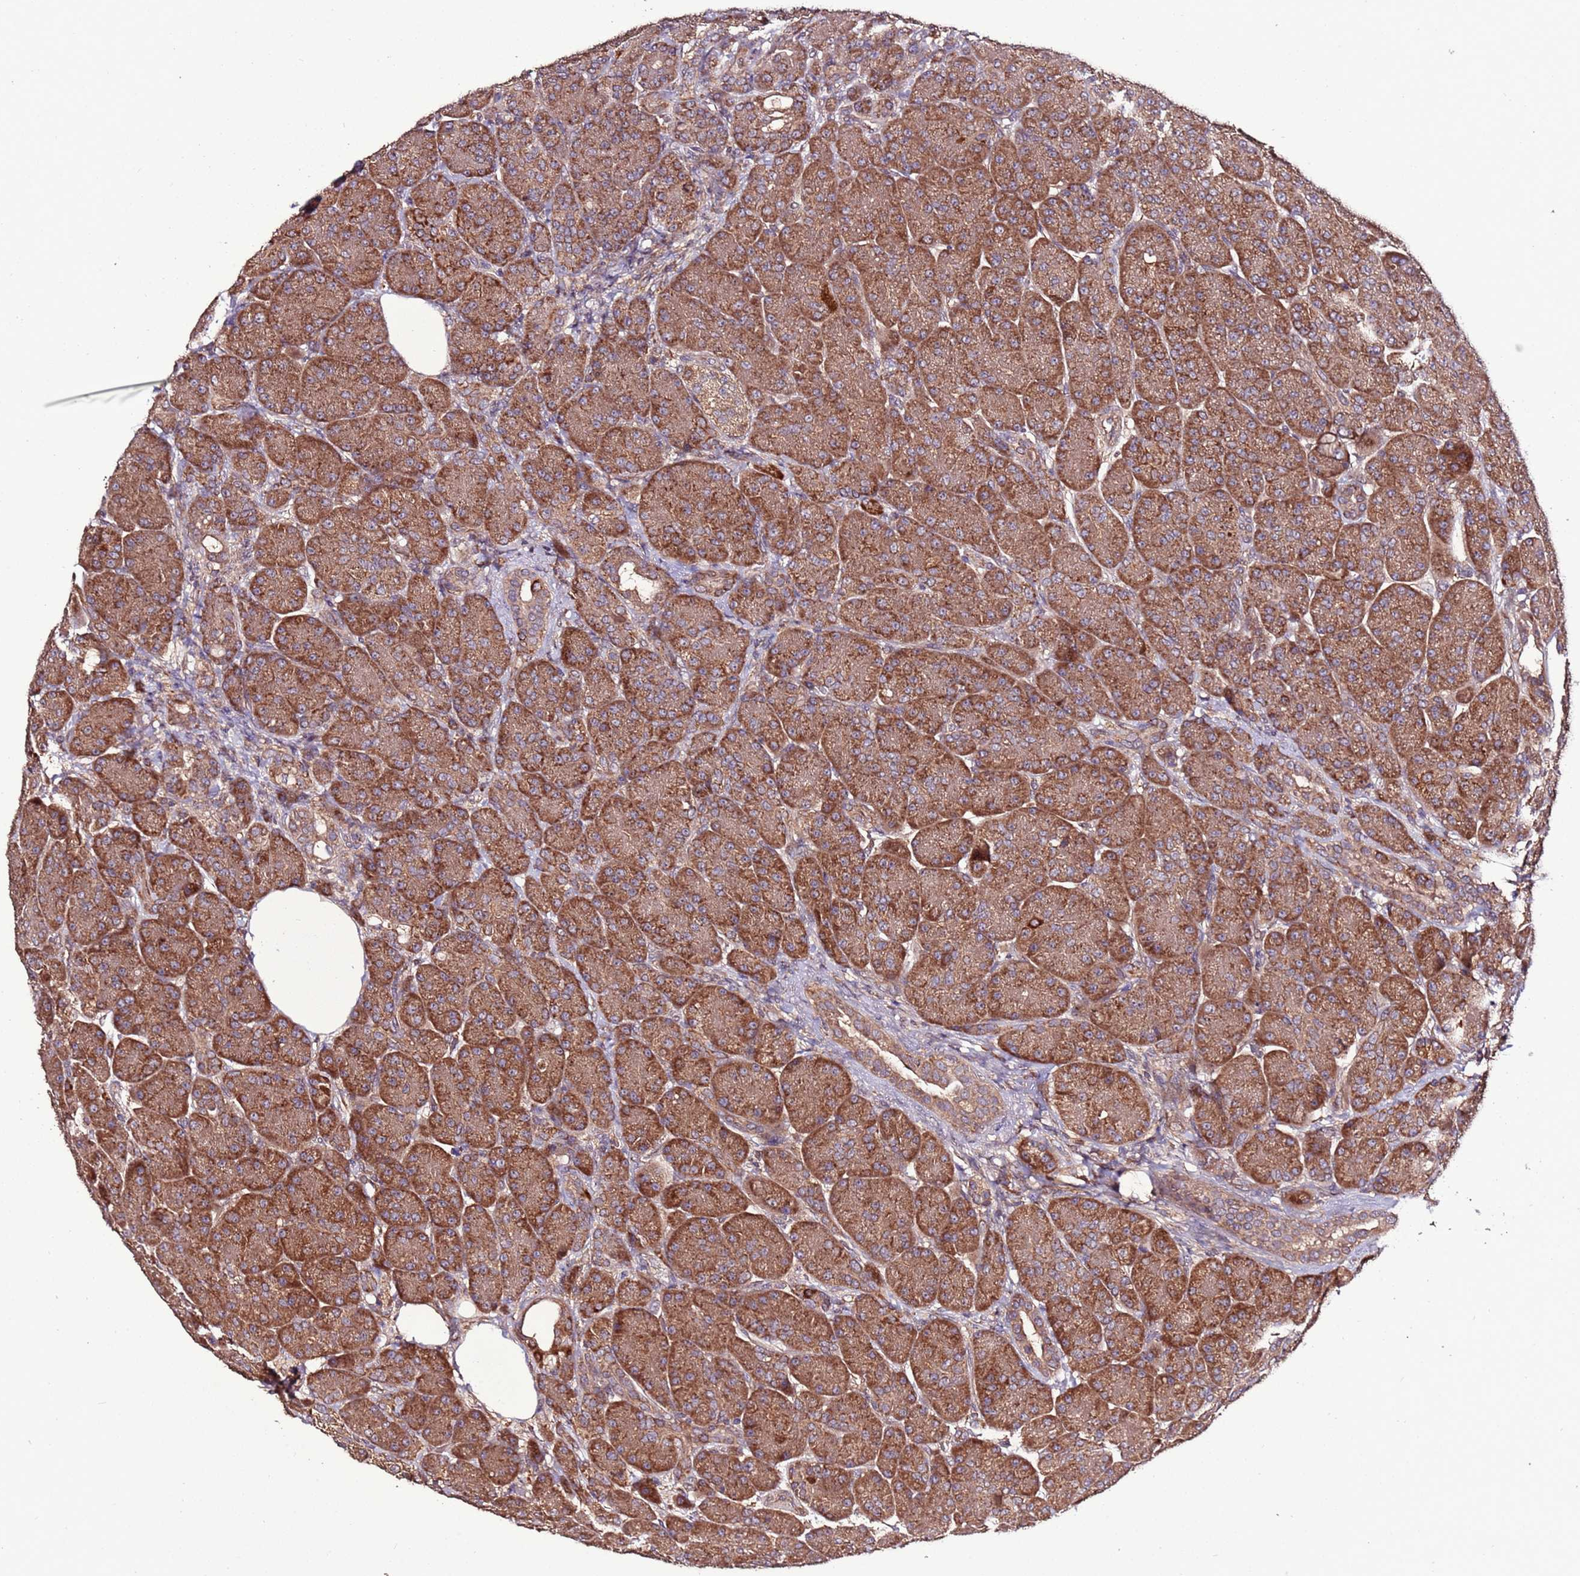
{"staining": {"intensity": "strong", "quantity": ">75%", "location": "cytoplasmic/membranous"}, "tissue": "pancreas", "cell_type": "Exocrine glandular cells", "image_type": "normal", "snomed": [{"axis": "morphology", "description": "Normal tissue, NOS"}, {"axis": "topography", "description": "Pancreas"}], "caption": "DAB (3,3'-diaminobenzidine) immunohistochemical staining of benign human pancreas shows strong cytoplasmic/membranous protein staining in approximately >75% of exocrine glandular cells.", "gene": "RPS15A", "patient": {"sex": "male", "age": 63}}